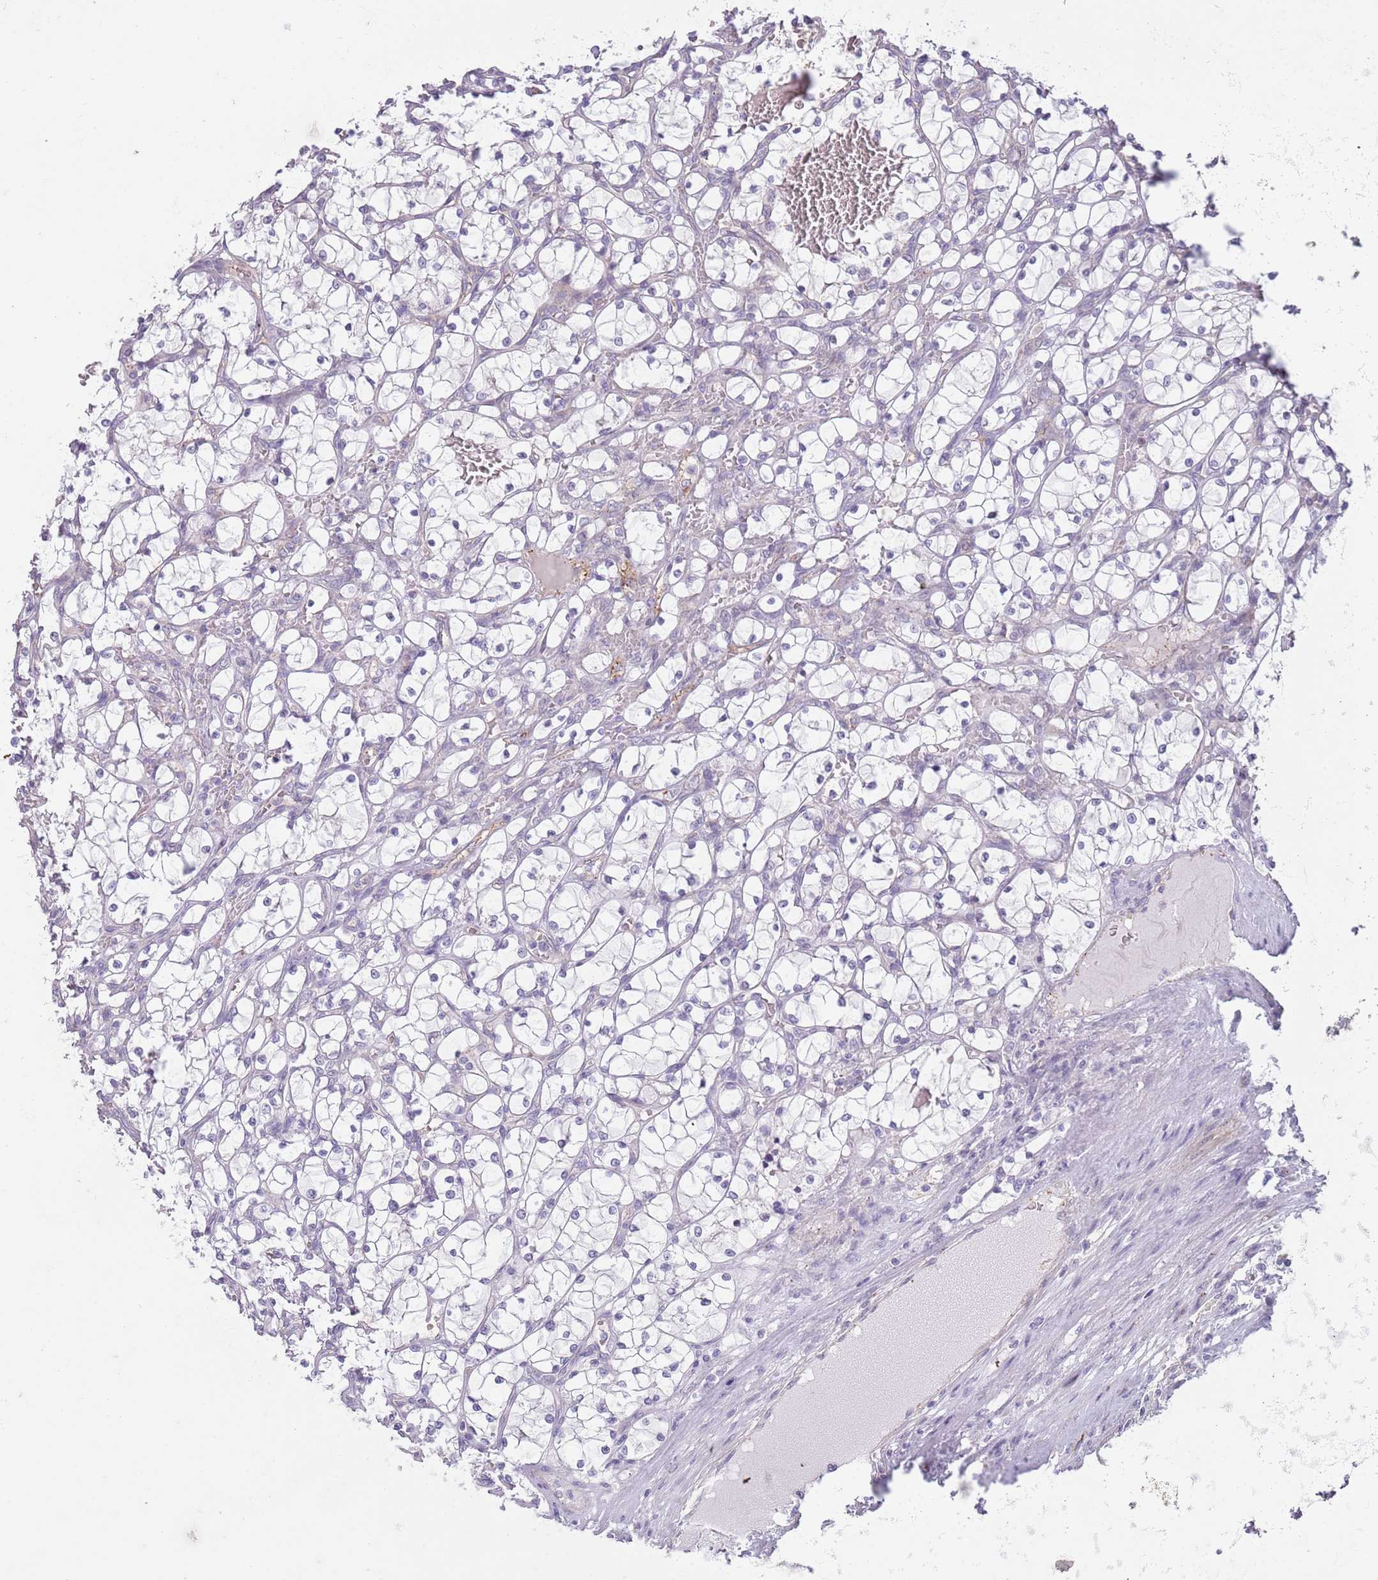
{"staining": {"intensity": "negative", "quantity": "none", "location": "none"}, "tissue": "renal cancer", "cell_type": "Tumor cells", "image_type": "cancer", "snomed": [{"axis": "morphology", "description": "Adenocarcinoma, NOS"}, {"axis": "topography", "description": "Kidney"}], "caption": "A histopathology image of human renal cancer (adenocarcinoma) is negative for staining in tumor cells.", "gene": "LDHD", "patient": {"sex": "female", "age": 69}}